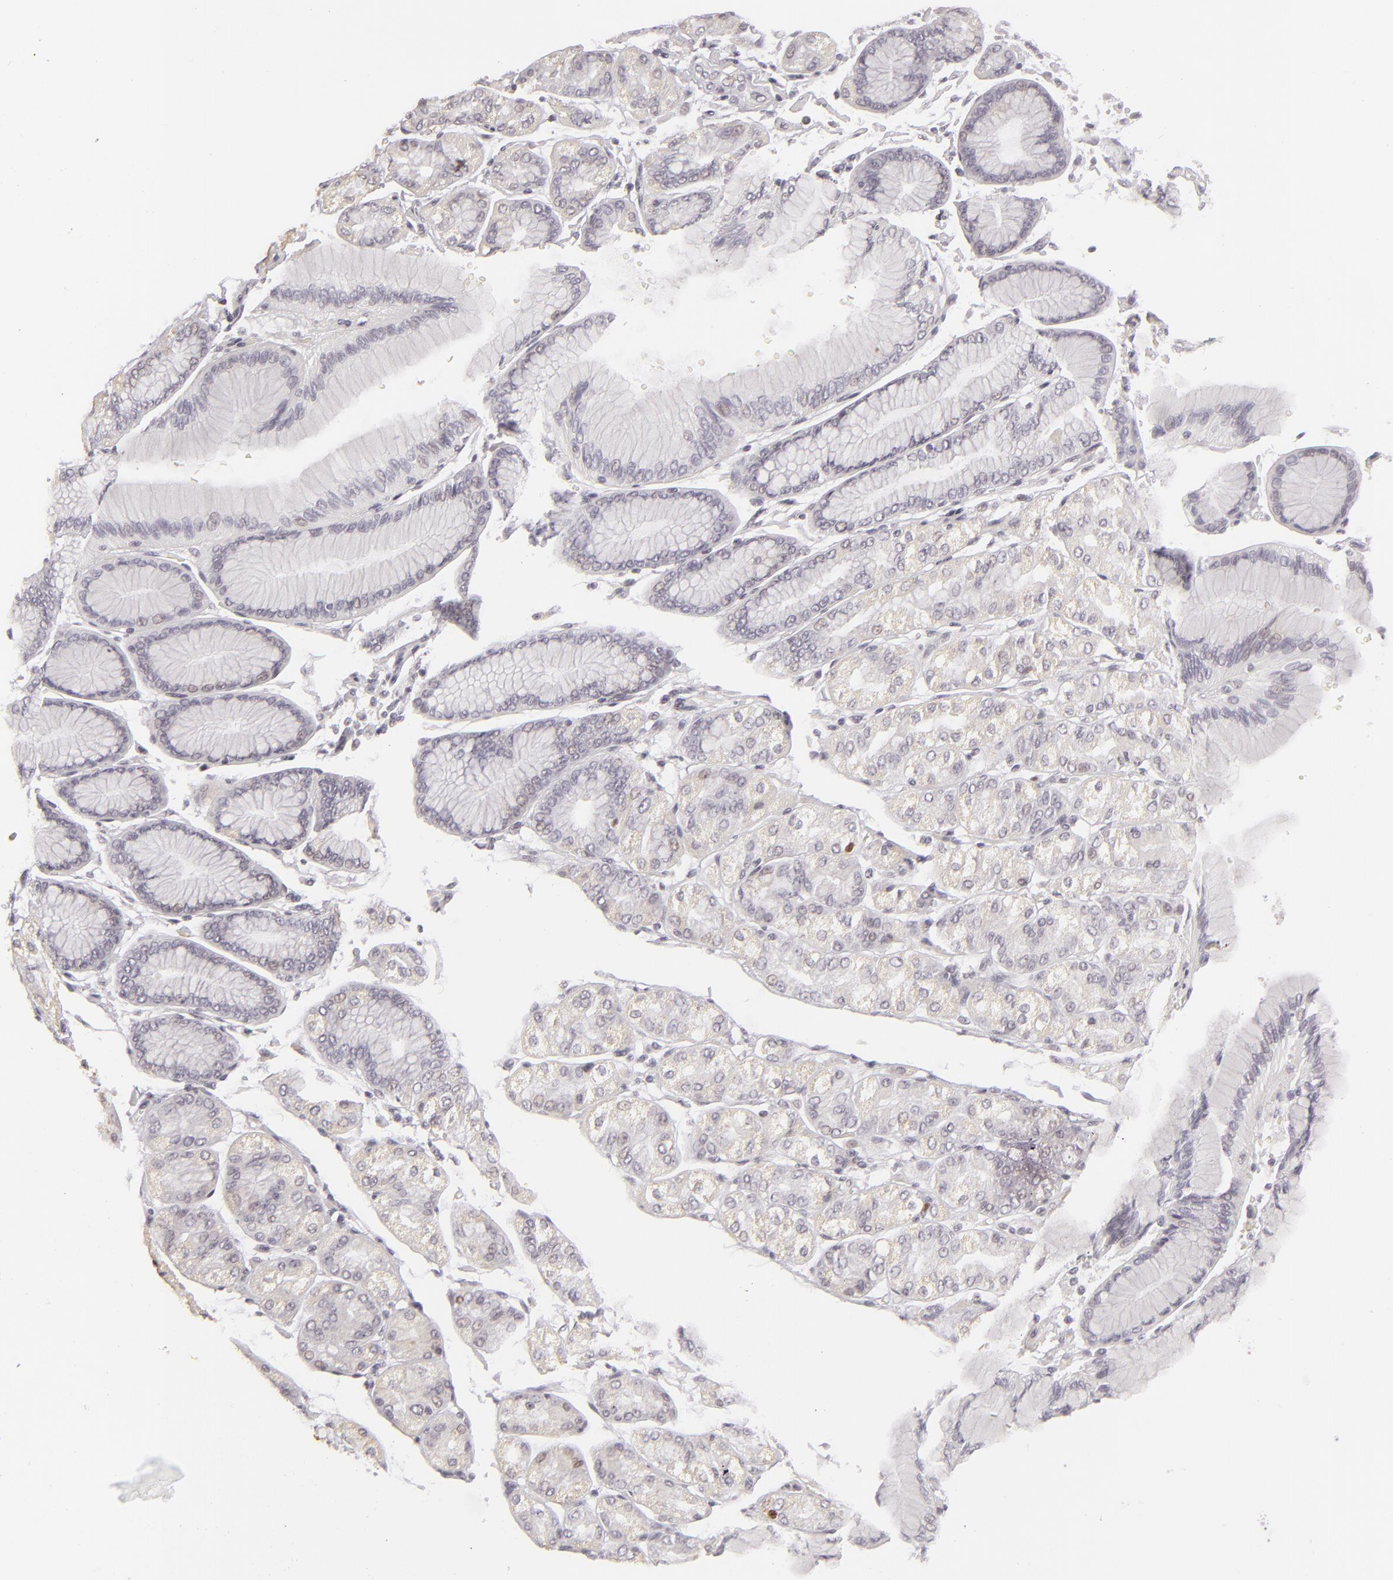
{"staining": {"intensity": "negative", "quantity": "none", "location": "none"}, "tissue": "stomach cancer", "cell_type": "Tumor cells", "image_type": "cancer", "snomed": [{"axis": "morphology", "description": "Adenocarcinoma, NOS"}, {"axis": "topography", "description": "Stomach, upper"}], "caption": "This is an IHC histopathology image of adenocarcinoma (stomach). There is no staining in tumor cells.", "gene": "SIX1", "patient": {"sex": "female", "age": 50}}